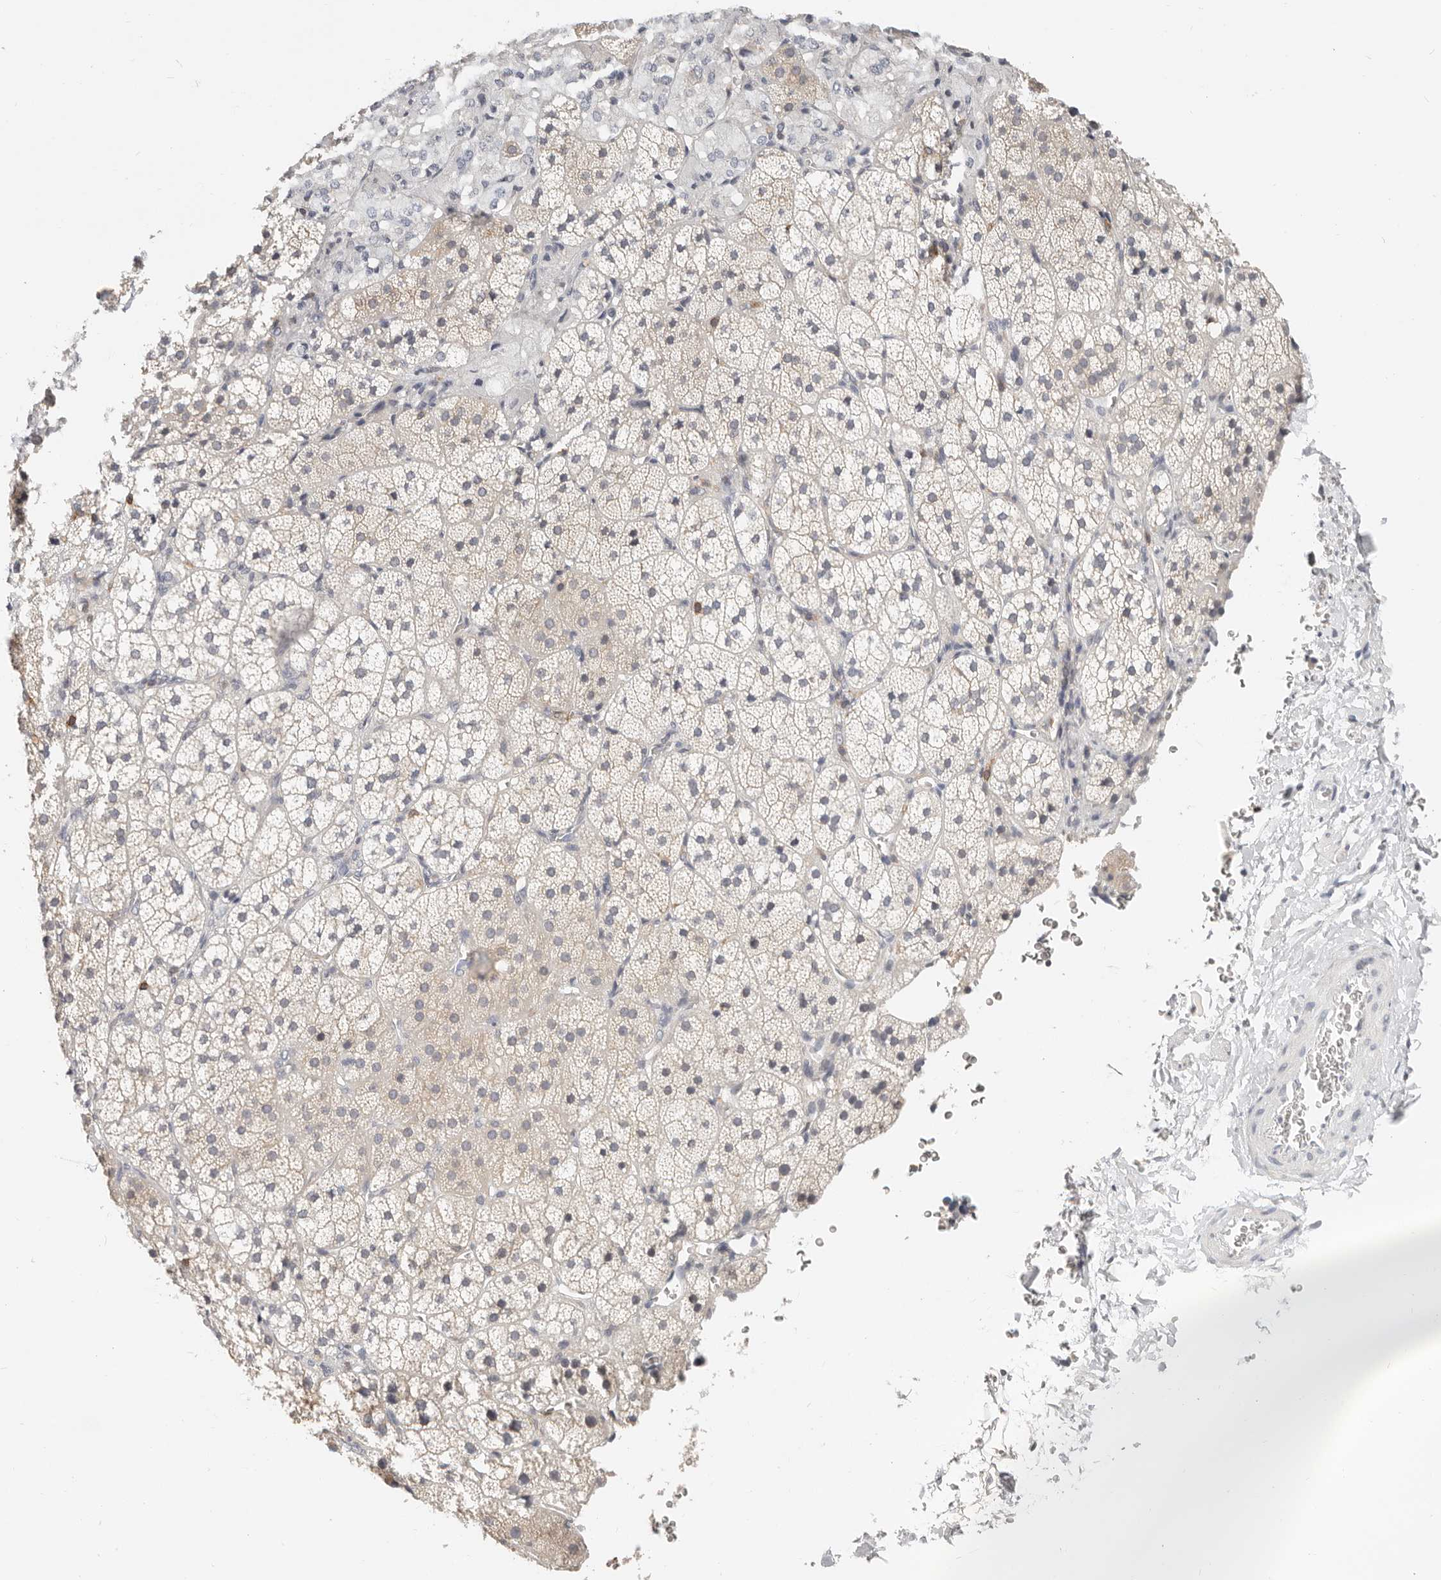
{"staining": {"intensity": "weak", "quantity": "<25%", "location": "cytoplasmic/membranous"}, "tissue": "adrenal gland", "cell_type": "Glandular cells", "image_type": "normal", "snomed": [{"axis": "morphology", "description": "Normal tissue, NOS"}, {"axis": "topography", "description": "Adrenal gland"}], "caption": "A high-resolution histopathology image shows immunohistochemistry (IHC) staining of normal adrenal gland, which shows no significant expression in glandular cells.", "gene": "TMEM63B", "patient": {"sex": "female", "age": 44}}